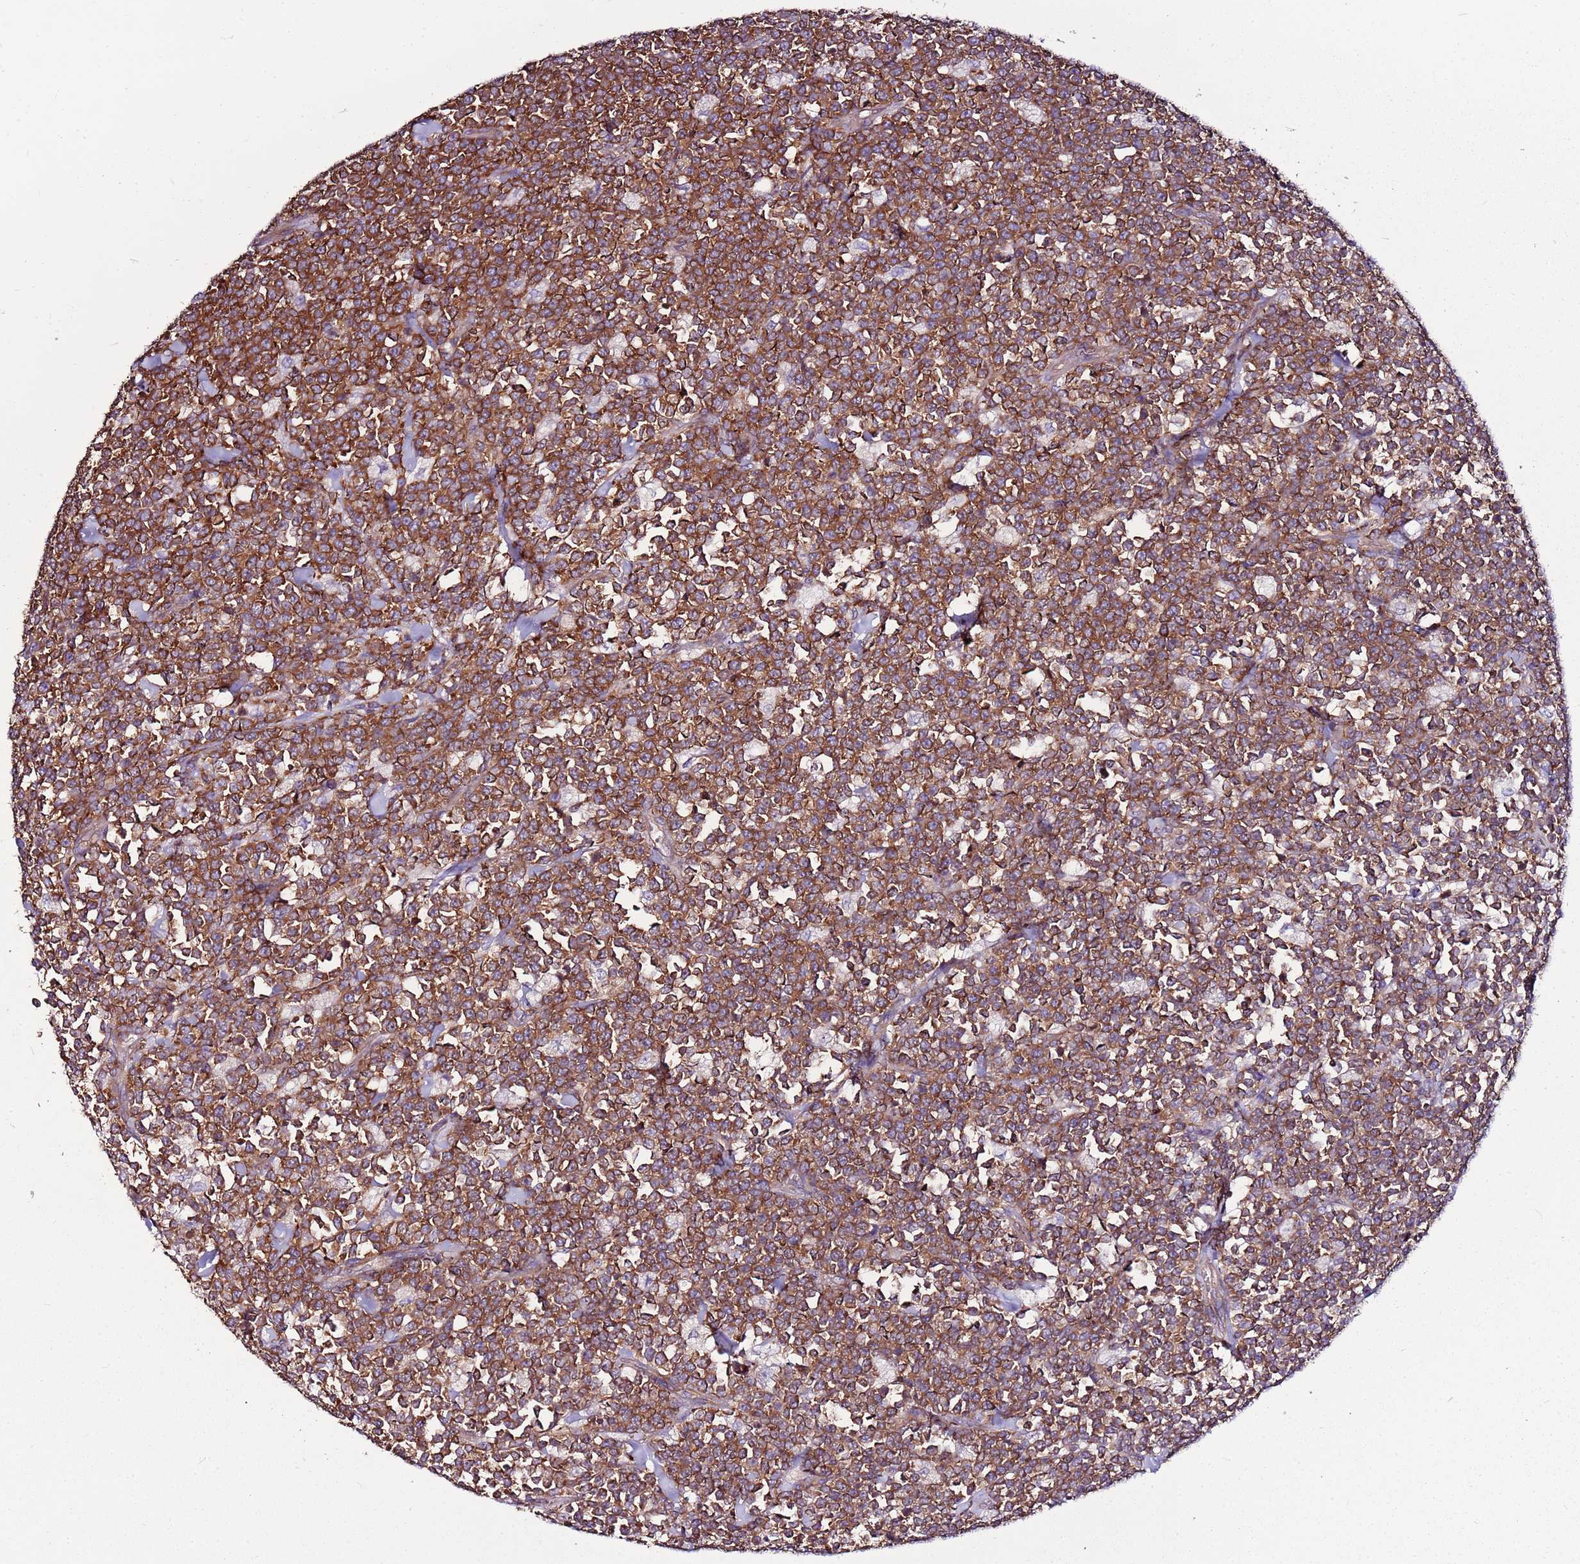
{"staining": {"intensity": "strong", "quantity": ">75%", "location": "cytoplasmic/membranous"}, "tissue": "lymphoma", "cell_type": "Tumor cells", "image_type": "cancer", "snomed": [{"axis": "morphology", "description": "Malignant lymphoma, non-Hodgkin's type, High grade"}, {"axis": "topography", "description": "Small intestine"}, {"axis": "topography", "description": "Colon"}], "caption": "The immunohistochemical stain labels strong cytoplasmic/membranous expression in tumor cells of malignant lymphoma, non-Hodgkin's type (high-grade) tissue.", "gene": "ATXN2L", "patient": {"sex": "male", "age": 8}}